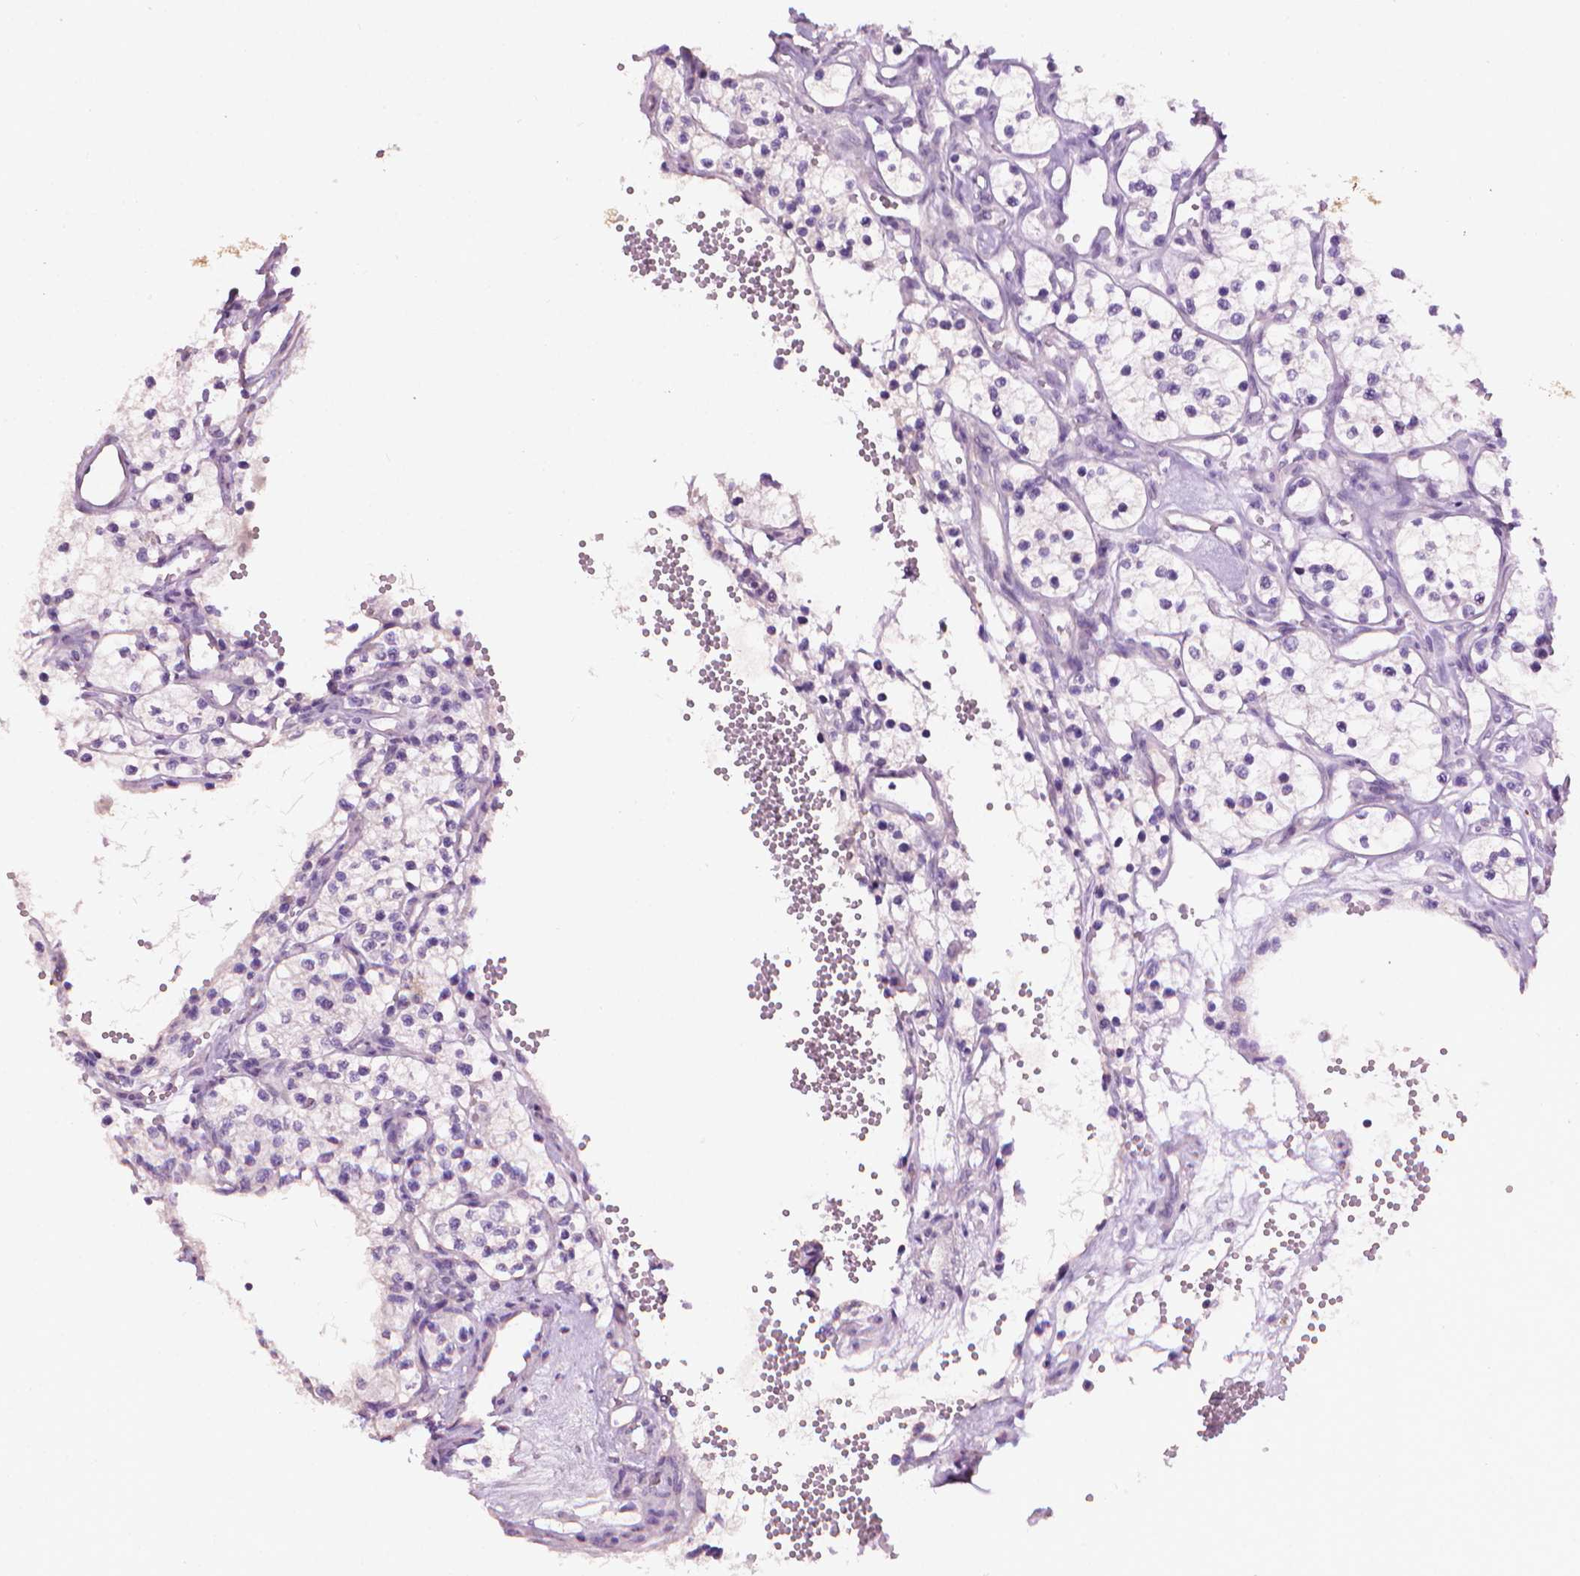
{"staining": {"intensity": "negative", "quantity": "none", "location": "none"}, "tissue": "renal cancer", "cell_type": "Tumor cells", "image_type": "cancer", "snomed": [{"axis": "morphology", "description": "Adenocarcinoma, NOS"}, {"axis": "topography", "description": "Kidney"}], "caption": "Immunohistochemistry (IHC) photomicrograph of human renal cancer stained for a protein (brown), which reveals no staining in tumor cells. Brightfield microscopy of immunohistochemistry stained with DAB (3,3'-diaminobenzidine) (brown) and hematoxylin (blue), captured at high magnification.", "gene": "MLANA", "patient": {"sex": "female", "age": 69}}